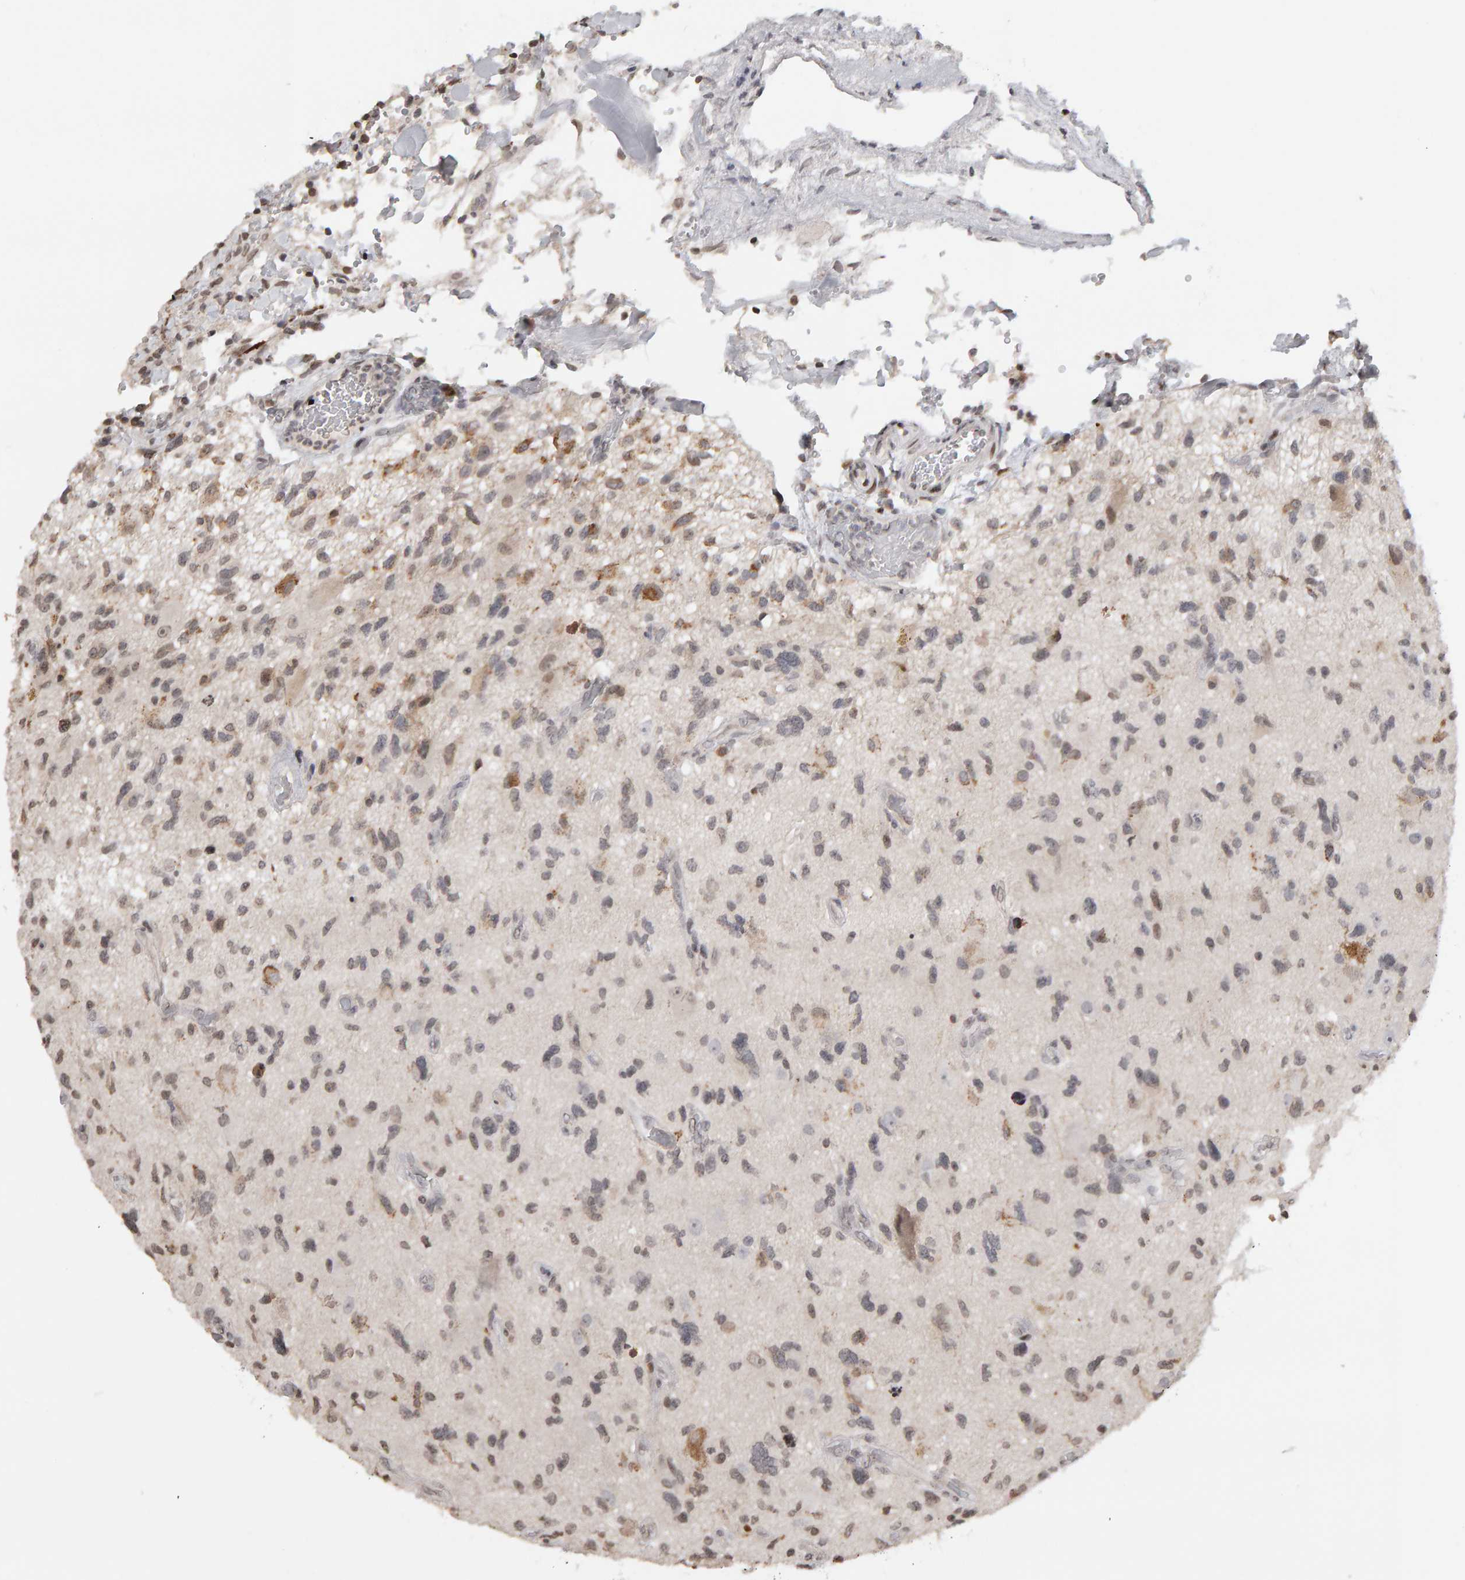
{"staining": {"intensity": "moderate", "quantity": "<25%", "location": "cytoplasmic/membranous,nuclear"}, "tissue": "glioma", "cell_type": "Tumor cells", "image_type": "cancer", "snomed": [{"axis": "morphology", "description": "Glioma, malignant, High grade"}, {"axis": "topography", "description": "Brain"}], "caption": "Human glioma stained with a brown dye exhibits moderate cytoplasmic/membranous and nuclear positive expression in about <25% of tumor cells.", "gene": "TRAM1", "patient": {"sex": "male", "age": 33}}